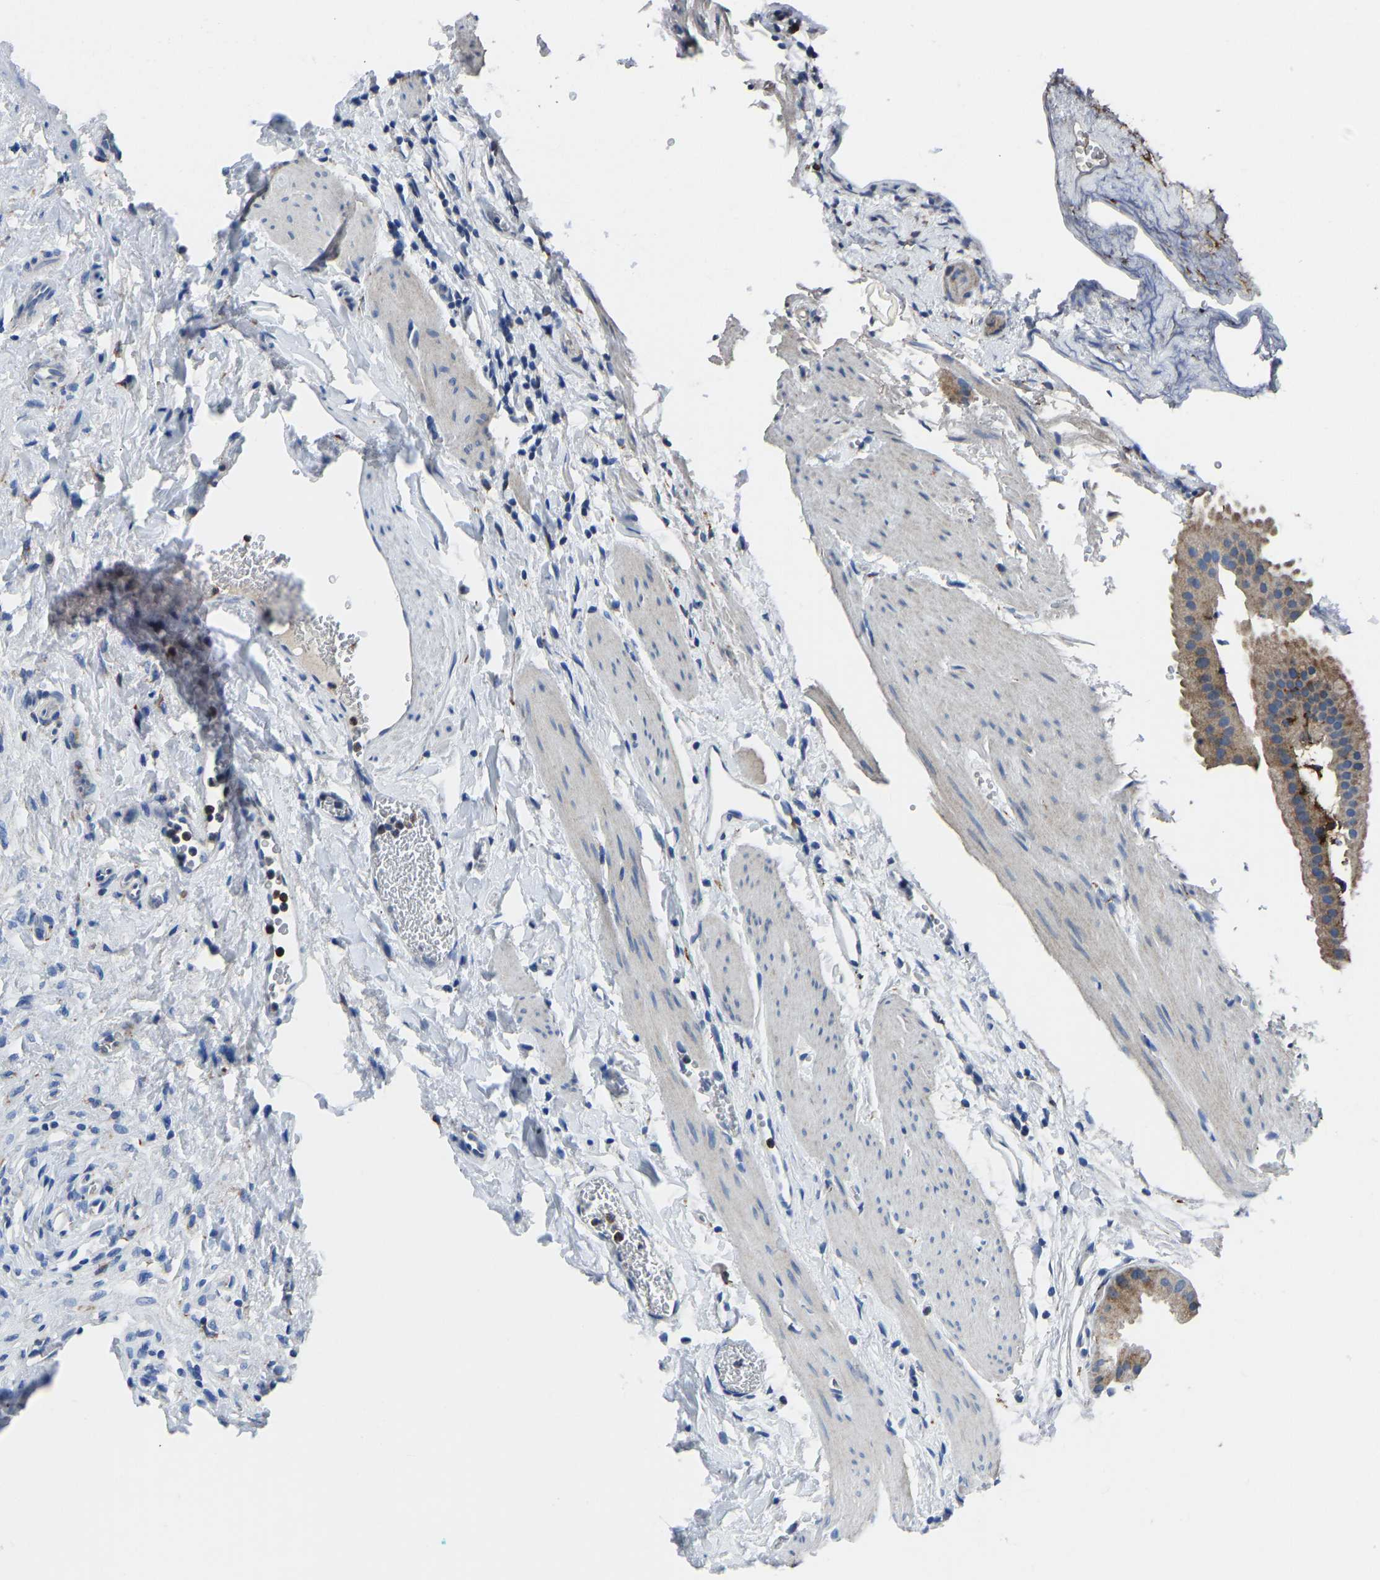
{"staining": {"intensity": "moderate", "quantity": ">75%", "location": "cytoplasmic/membranous"}, "tissue": "gallbladder", "cell_type": "Glandular cells", "image_type": "normal", "snomed": [{"axis": "morphology", "description": "Normal tissue, NOS"}, {"axis": "topography", "description": "Gallbladder"}], "caption": "IHC image of benign gallbladder: human gallbladder stained using IHC demonstrates medium levels of moderate protein expression localized specifically in the cytoplasmic/membranous of glandular cells, appearing as a cytoplasmic/membranous brown color.", "gene": "ATP6V1E1", "patient": {"sex": "female", "age": 64}}